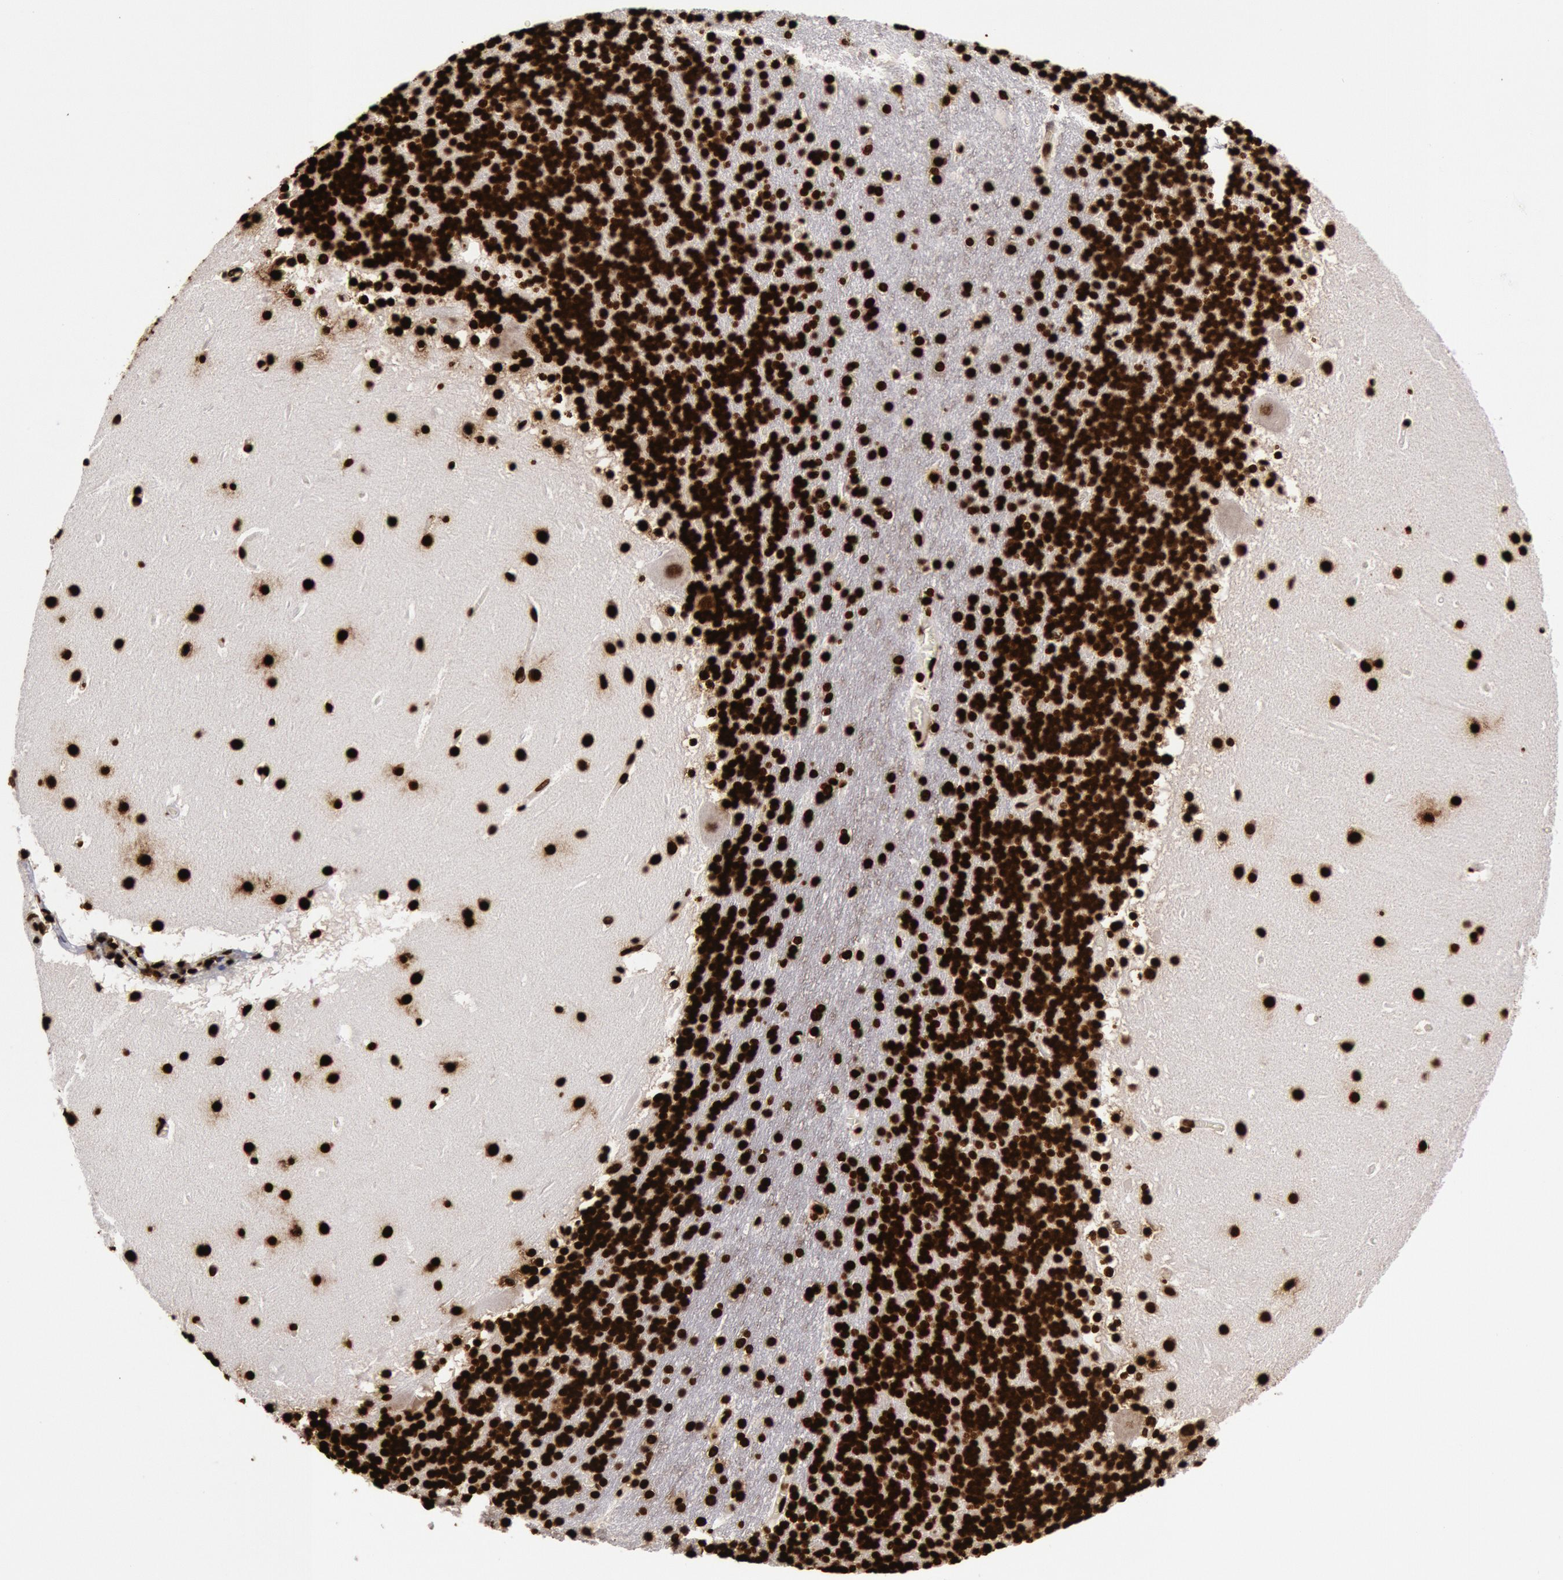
{"staining": {"intensity": "strong", "quantity": ">75%", "location": "nuclear"}, "tissue": "cerebellum", "cell_type": "Cells in granular layer", "image_type": "normal", "snomed": [{"axis": "morphology", "description": "Normal tissue, NOS"}, {"axis": "topography", "description": "Cerebellum"}], "caption": "The micrograph reveals a brown stain indicating the presence of a protein in the nuclear of cells in granular layer in cerebellum. (brown staining indicates protein expression, while blue staining denotes nuclei).", "gene": "H3", "patient": {"sex": "male", "age": 45}}